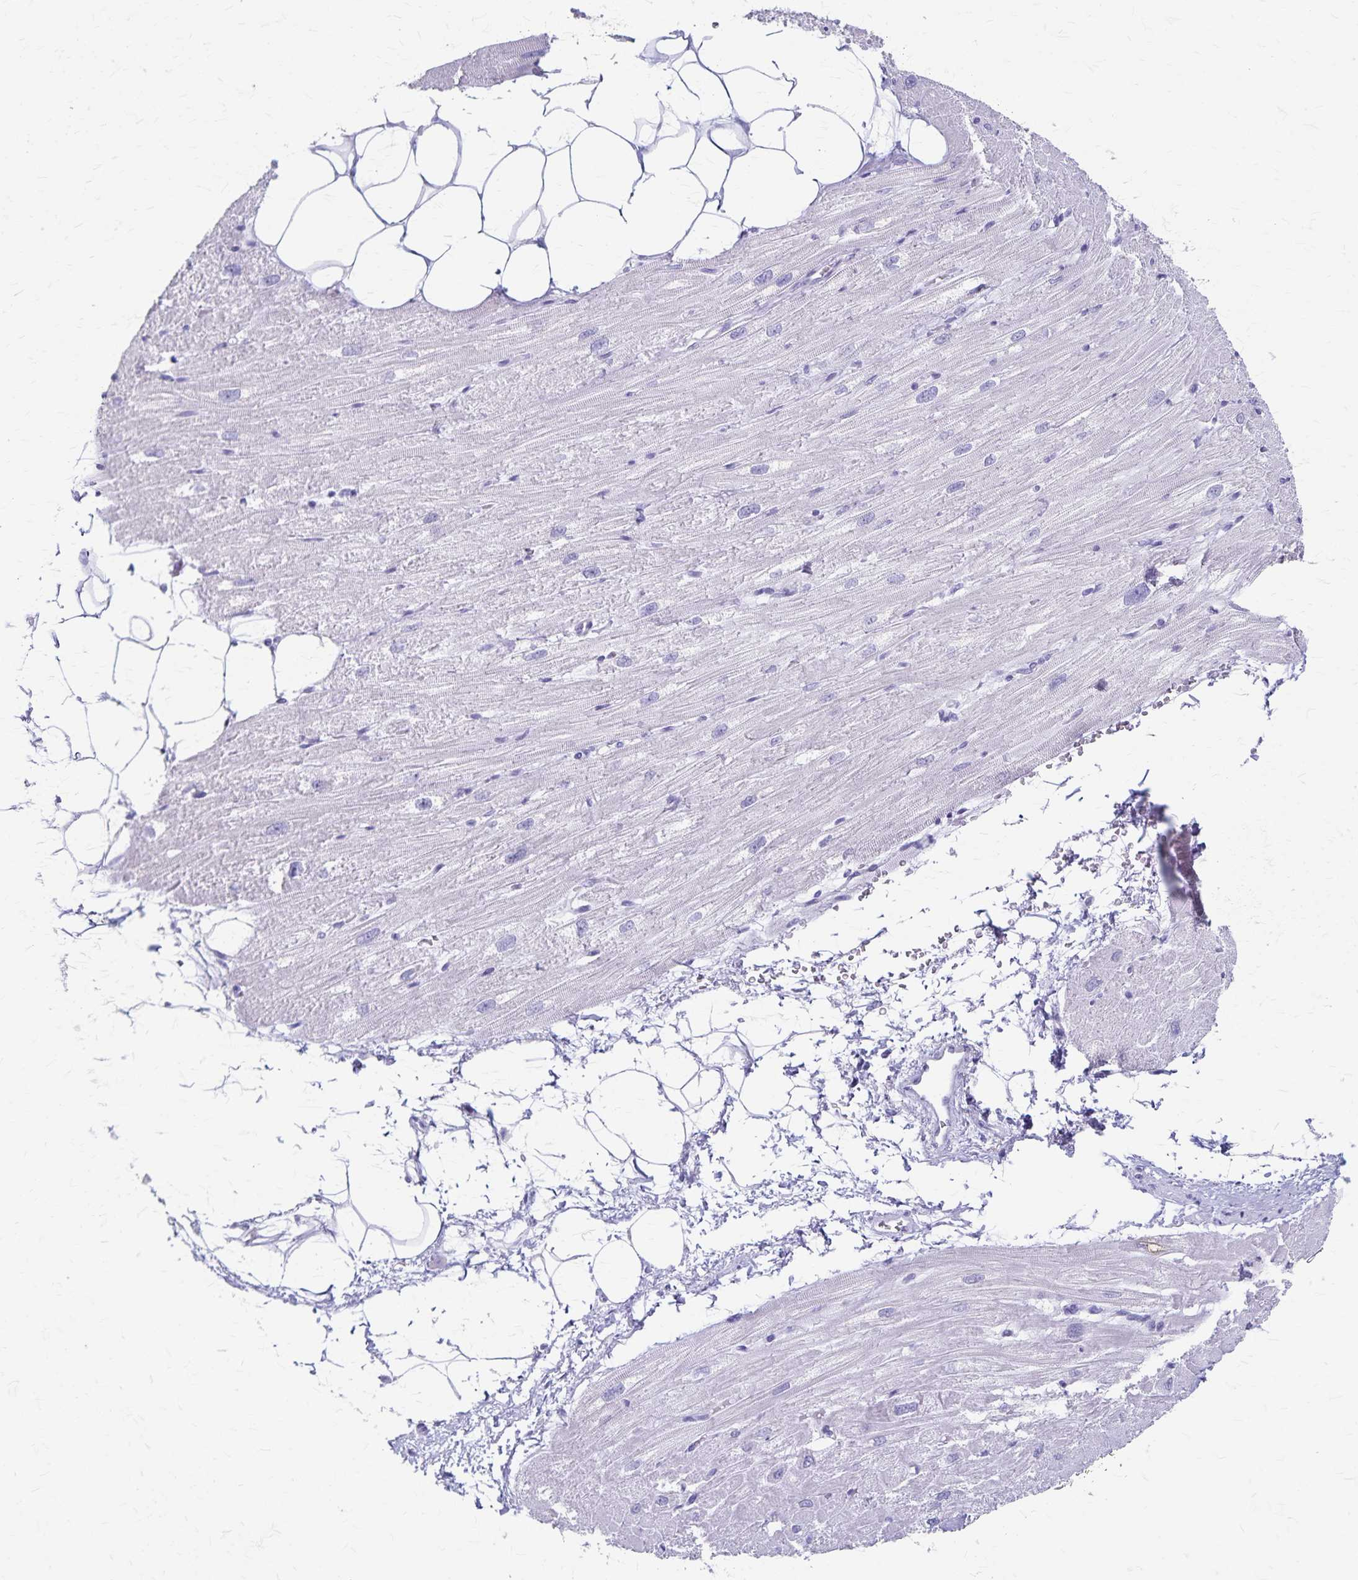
{"staining": {"intensity": "negative", "quantity": "none", "location": "none"}, "tissue": "heart muscle", "cell_type": "Cardiomyocytes", "image_type": "normal", "snomed": [{"axis": "morphology", "description": "Normal tissue, NOS"}, {"axis": "topography", "description": "Heart"}], "caption": "Immunohistochemistry (IHC) of normal heart muscle reveals no expression in cardiomyocytes.", "gene": "GPBAR1", "patient": {"sex": "male", "age": 62}}